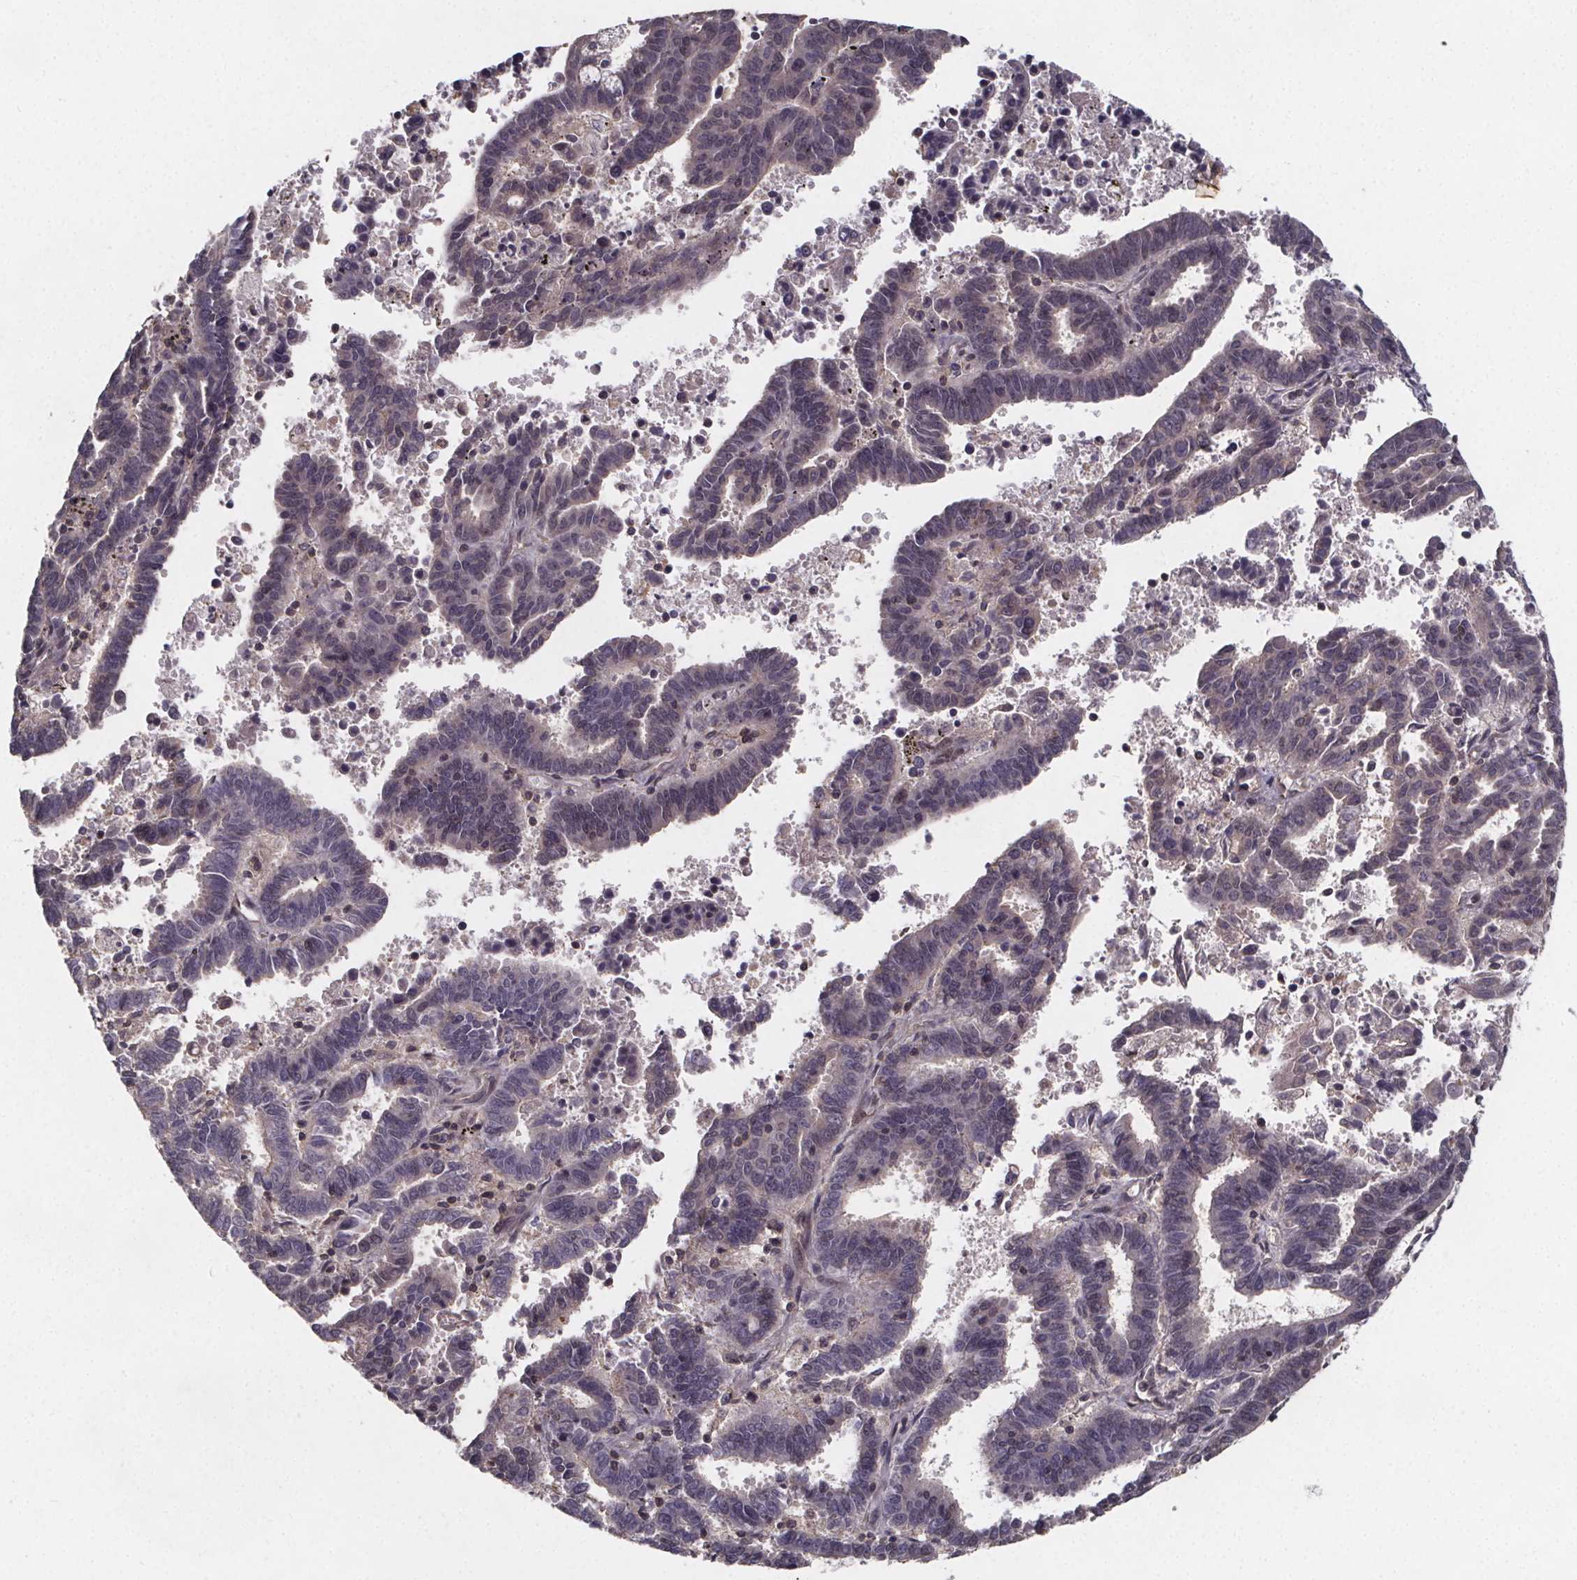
{"staining": {"intensity": "negative", "quantity": "none", "location": "none"}, "tissue": "endometrial cancer", "cell_type": "Tumor cells", "image_type": "cancer", "snomed": [{"axis": "morphology", "description": "Adenocarcinoma, NOS"}, {"axis": "topography", "description": "Uterus"}], "caption": "Immunohistochemistry (IHC) of human endometrial cancer demonstrates no staining in tumor cells.", "gene": "PIERCE2", "patient": {"sex": "female", "age": 83}}